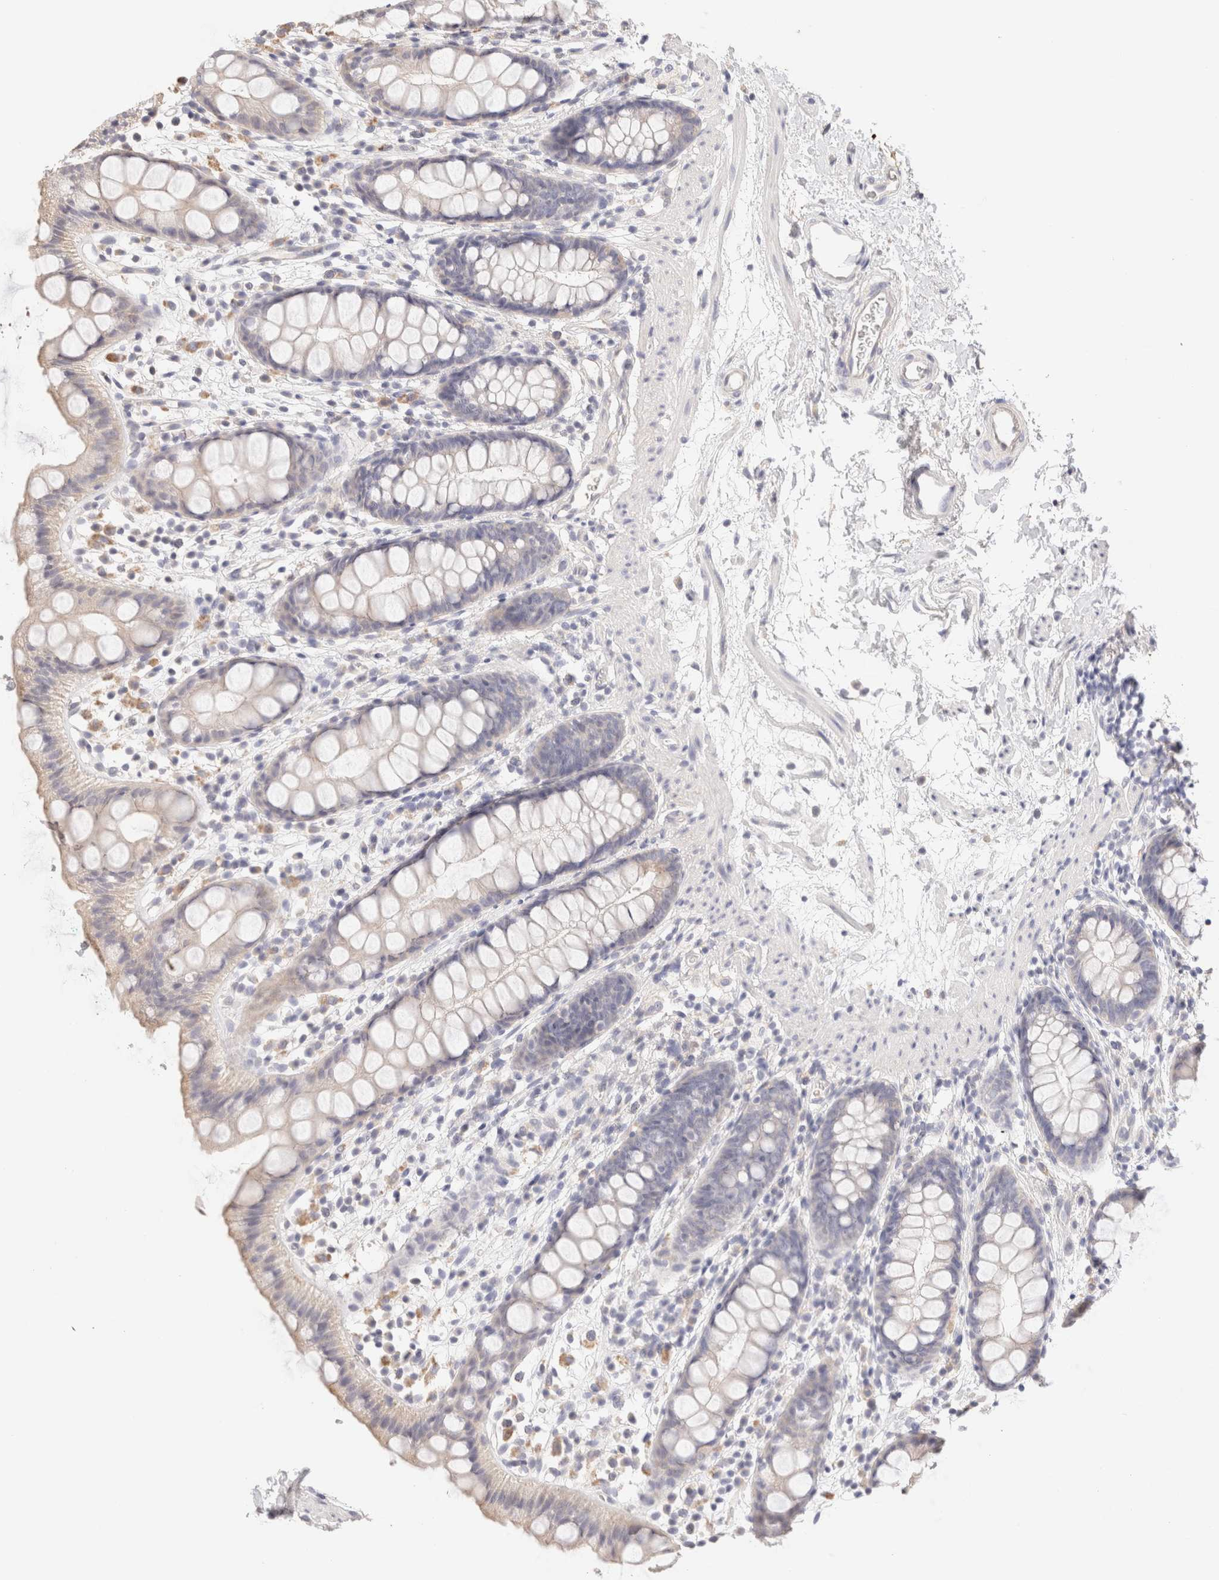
{"staining": {"intensity": "weak", "quantity": "<25%", "location": "cytoplasmic/membranous"}, "tissue": "rectum", "cell_type": "Glandular cells", "image_type": "normal", "snomed": [{"axis": "morphology", "description": "Normal tissue, NOS"}, {"axis": "topography", "description": "Rectum"}], "caption": "The immunohistochemistry histopathology image has no significant positivity in glandular cells of rectum.", "gene": "SCGB2A2", "patient": {"sex": "female", "age": 65}}